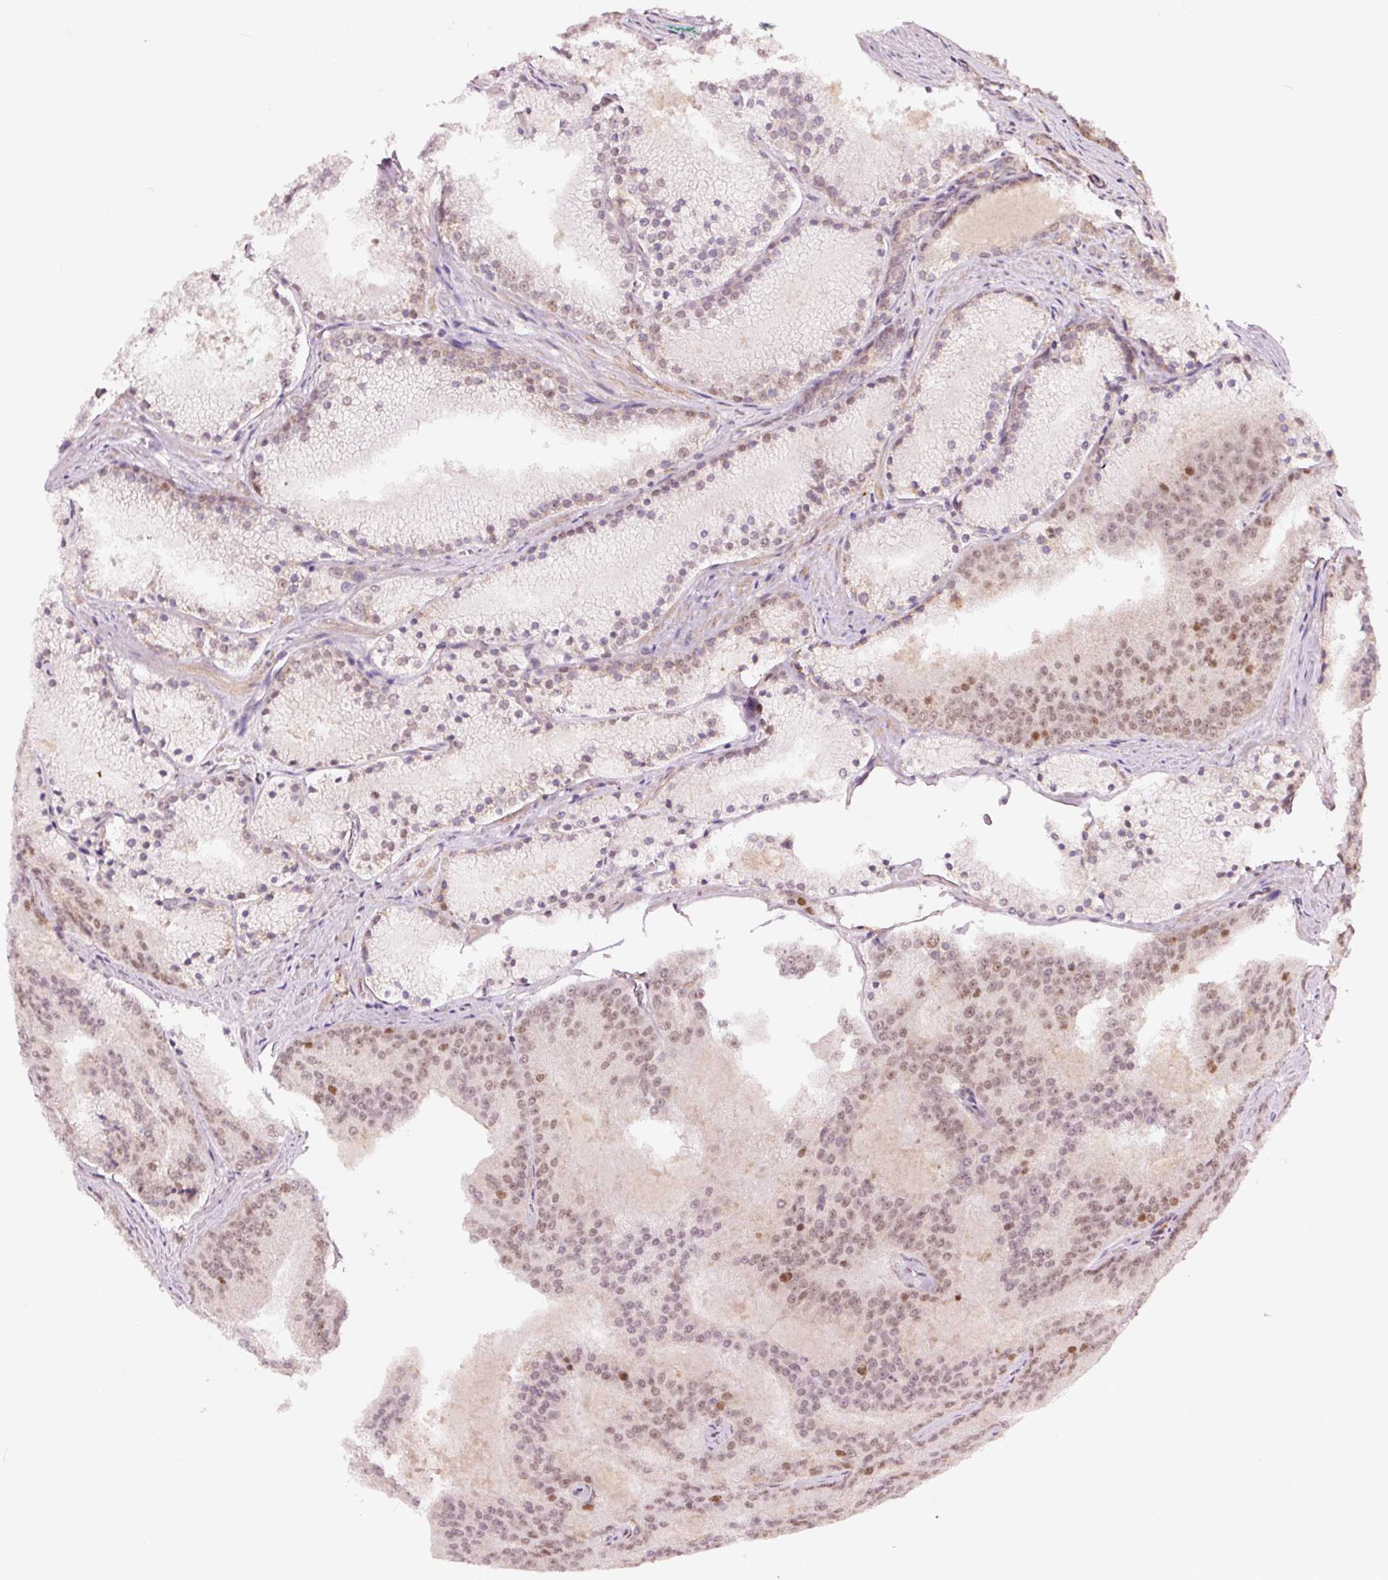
{"staining": {"intensity": "weak", "quantity": "<25%", "location": "nuclear"}, "tissue": "prostate cancer", "cell_type": "Tumor cells", "image_type": "cancer", "snomed": [{"axis": "morphology", "description": "Adenocarcinoma, High grade"}, {"axis": "topography", "description": "Prostate"}], "caption": "IHC photomicrograph of neoplastic tissue: prostate cancer (high-grade adenocarcinoma) stained with DAB (3,3'-diaminobenzidine) exhibits no significant protein staining in tumor cells.", "gene": "RFC4", "patient": {"sex": "male", "age": 61}}